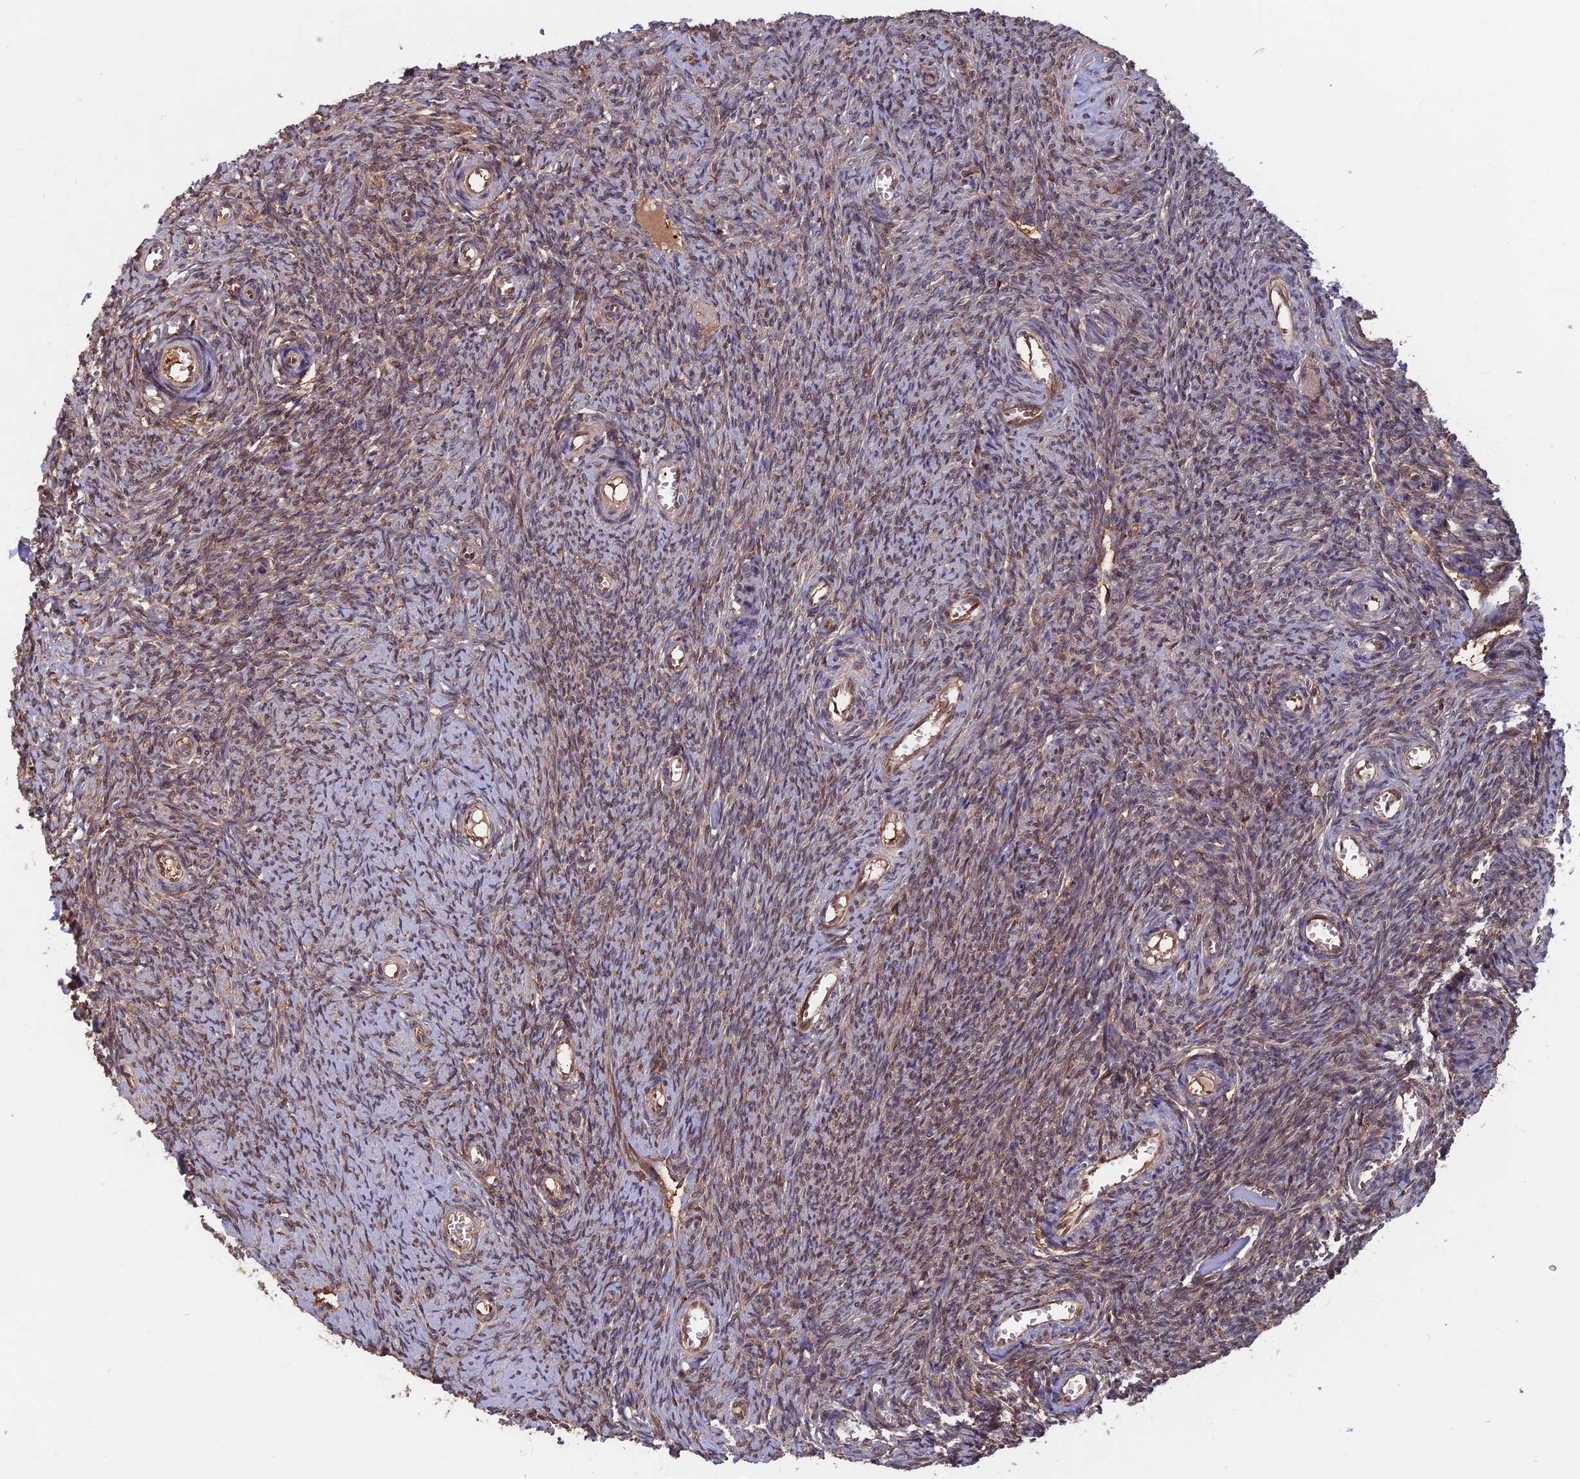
{"staining": {"intensity": "weak", "quantity": ">75%", "location": "cytoplasmic/membranous"}, "tissue": "ovary", "cell_type": "Follicle cells", "image_type": "normal", "snomed": [{"axis": "morphology", "description": "Normal tissue, NOS"}, {"axis": "topography", "description": "Ovary"}], "caption": "High-magnification brightfield microscopy of unremarkable ovary stained with DAB (brown) and counterstained with hematoxylin (blue). follicle cells exhibit weak cytoplasmic/membranous positivity is seen in approximately>75% of cells. The staining is performed using DAB (3,3'-diaminobenzidine) brown chromogen to label protein expression. The nuclei are counter-stained blue using hematoxylin.", "gene": "SPG11", "patient": {"sex": "female", "age": 44}}